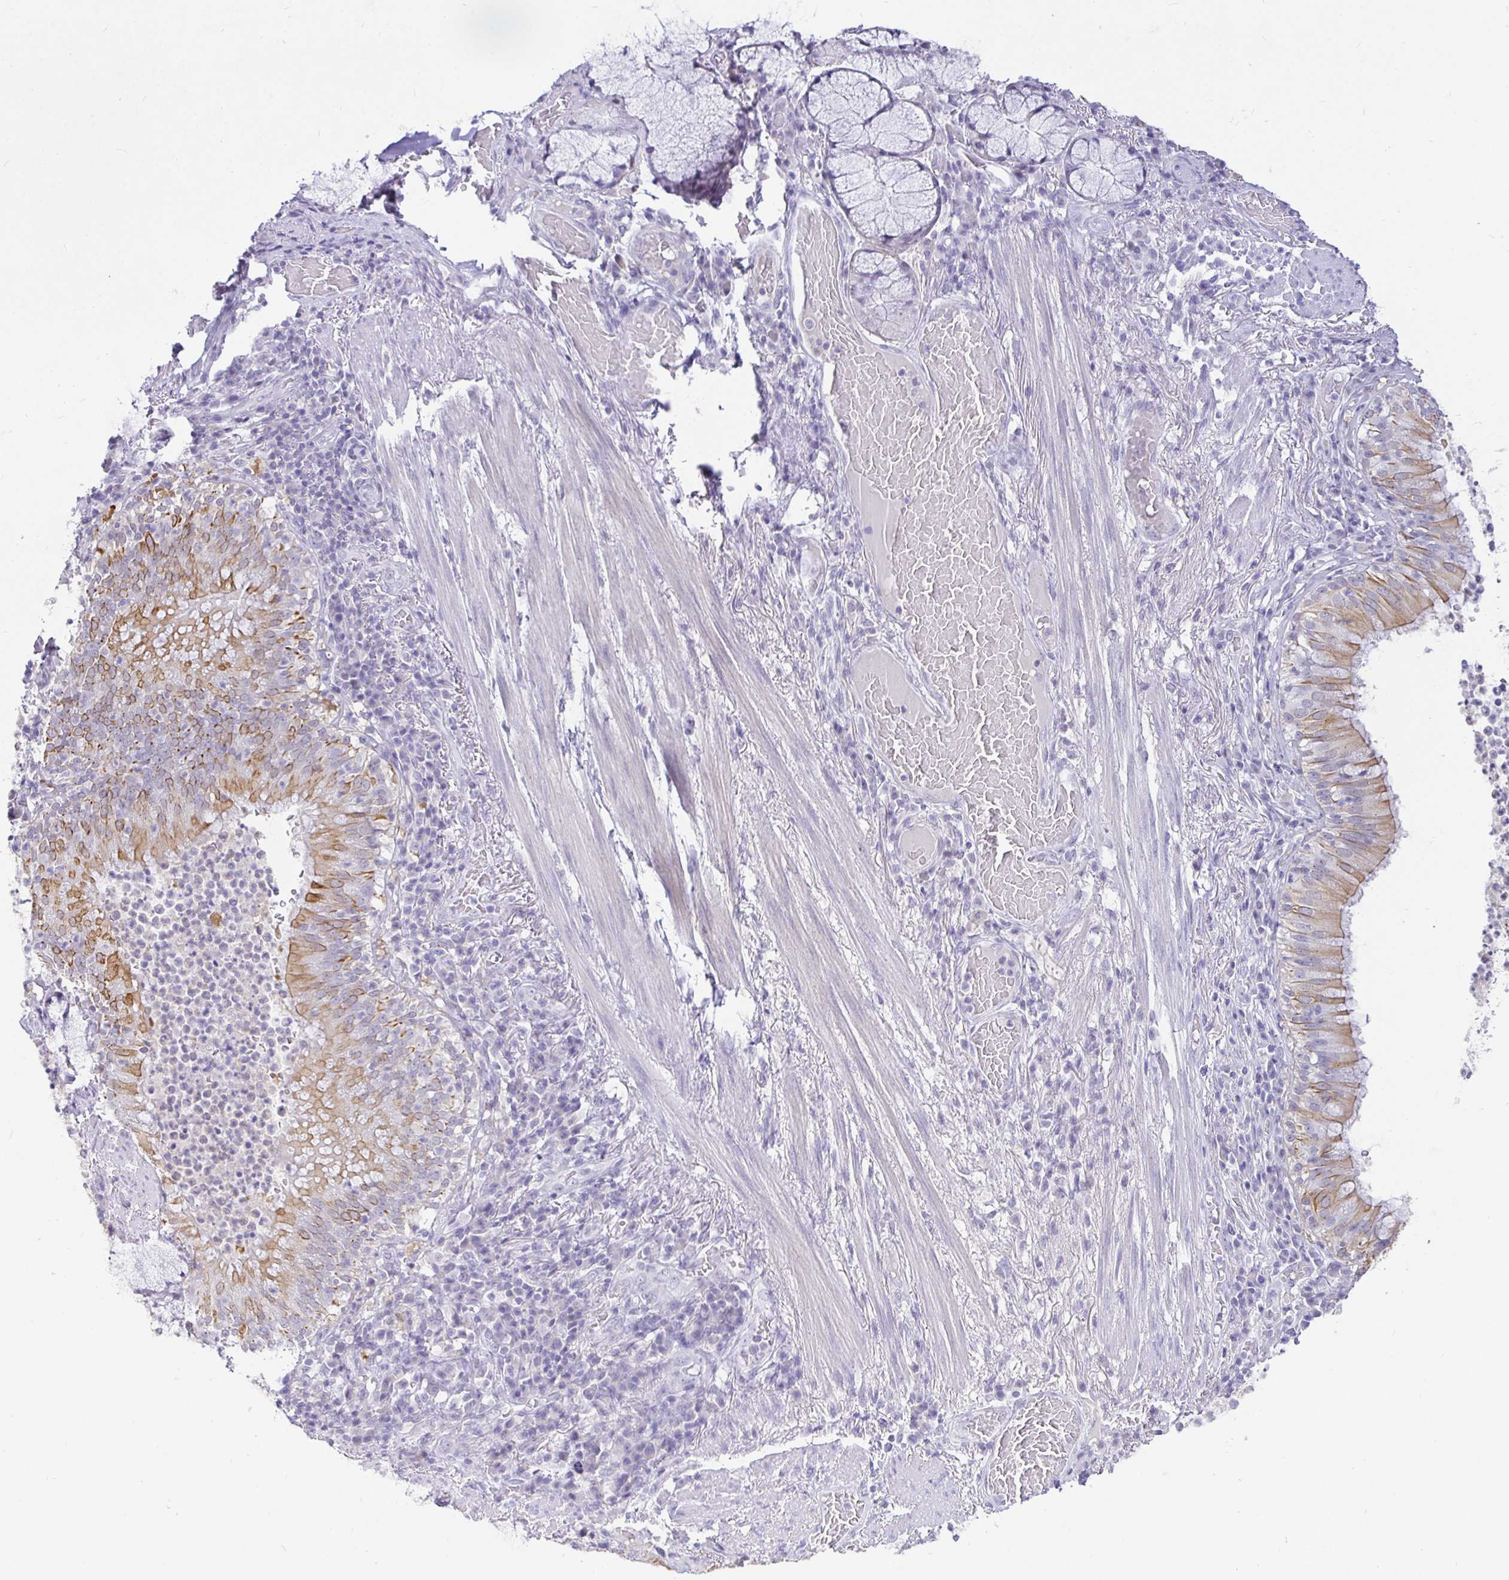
{"staining": {"intensity": "moderate", "quantity": "25%-75%", "location": "cytoplasmic/membranous"}, "tissue": "bronchus", "cell_type": "Respiratory epithelial cells", "image_type": "normal", "snomed": [{"axis": "morphology", "description": "Normal tissue, NOS"}, {"axis": "topography", "description": "Lymph node"}, {"axis": "topography", "description": "Bronchus"}], "caption": "A high-resolution histopathology image shows immunohistochemistry staining of unremarkable bronchus, which shows moderate cytoplasmic/membranous positivity in about 25%-75% of respiratory epithelial cells. The protein of interest is stained brown, and the nuclei are stained in blue (DAB (3,3'-diaminobenzidine) IHC with brightfield microscopy, high magnification).", "gene": "EZHIP", "patient": {"sex": "male", "age": 56}}